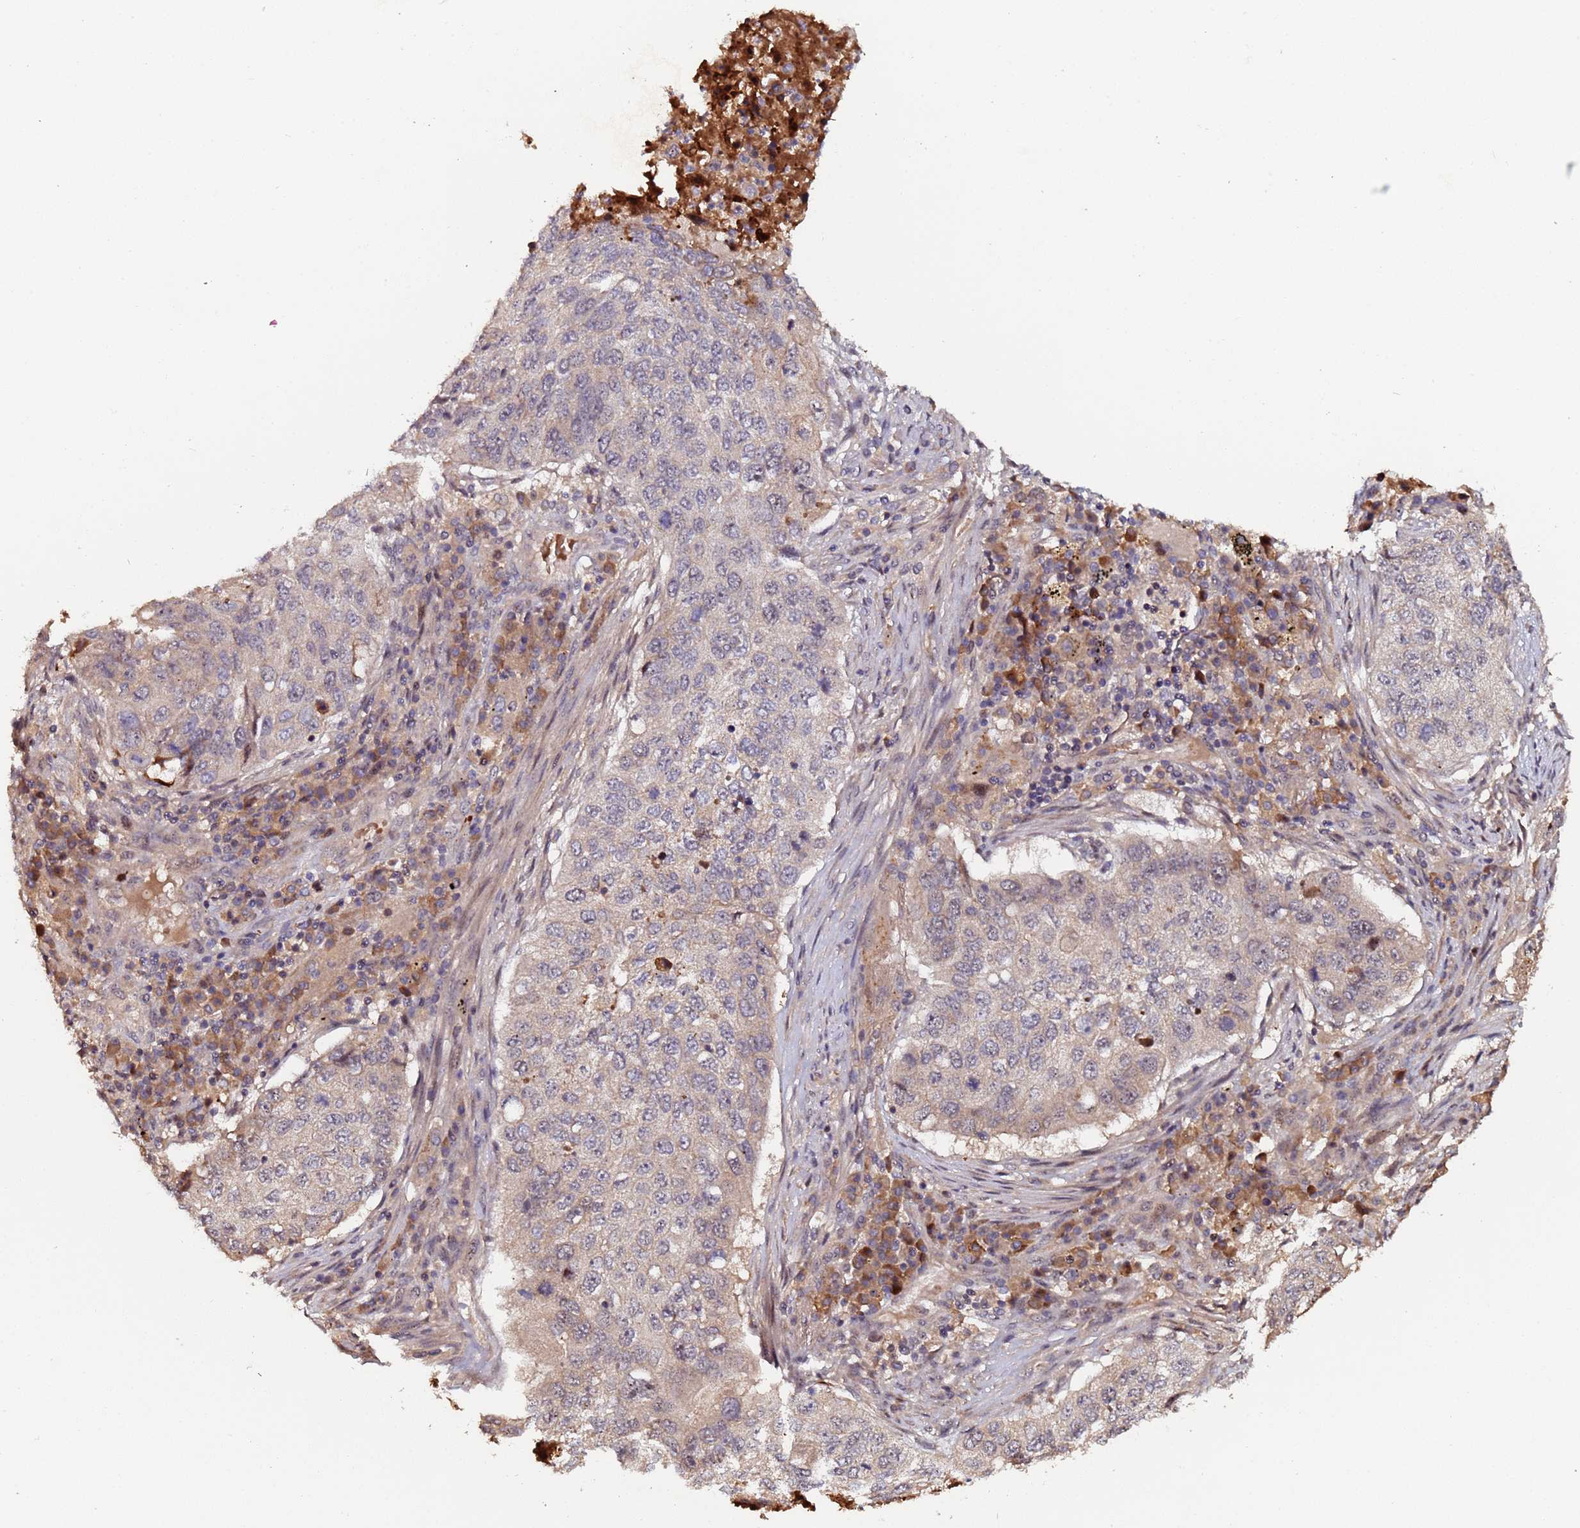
{"staining": {"intensity": "weak", "quantity": "25%-75%", "location": "cytoplasmic/membranous"}, "tissue": "lung cancer", "cell_type": "Tumor cells", "image_type": "cancer", "snomed": [{"axis": "morphology", "description": "Squamous cell carcinoma, NOS"}, {"axis": "topography", "description": "Lung"}], "caption": "Immunohistochemistry (IHC) of lung cancer demonstrates low levels of weak cytoplasmic/membranous staining in about 25%-75% of tumor cells.", "gene": "OSER1", "patient": {"sex": "female", "age": 63}}